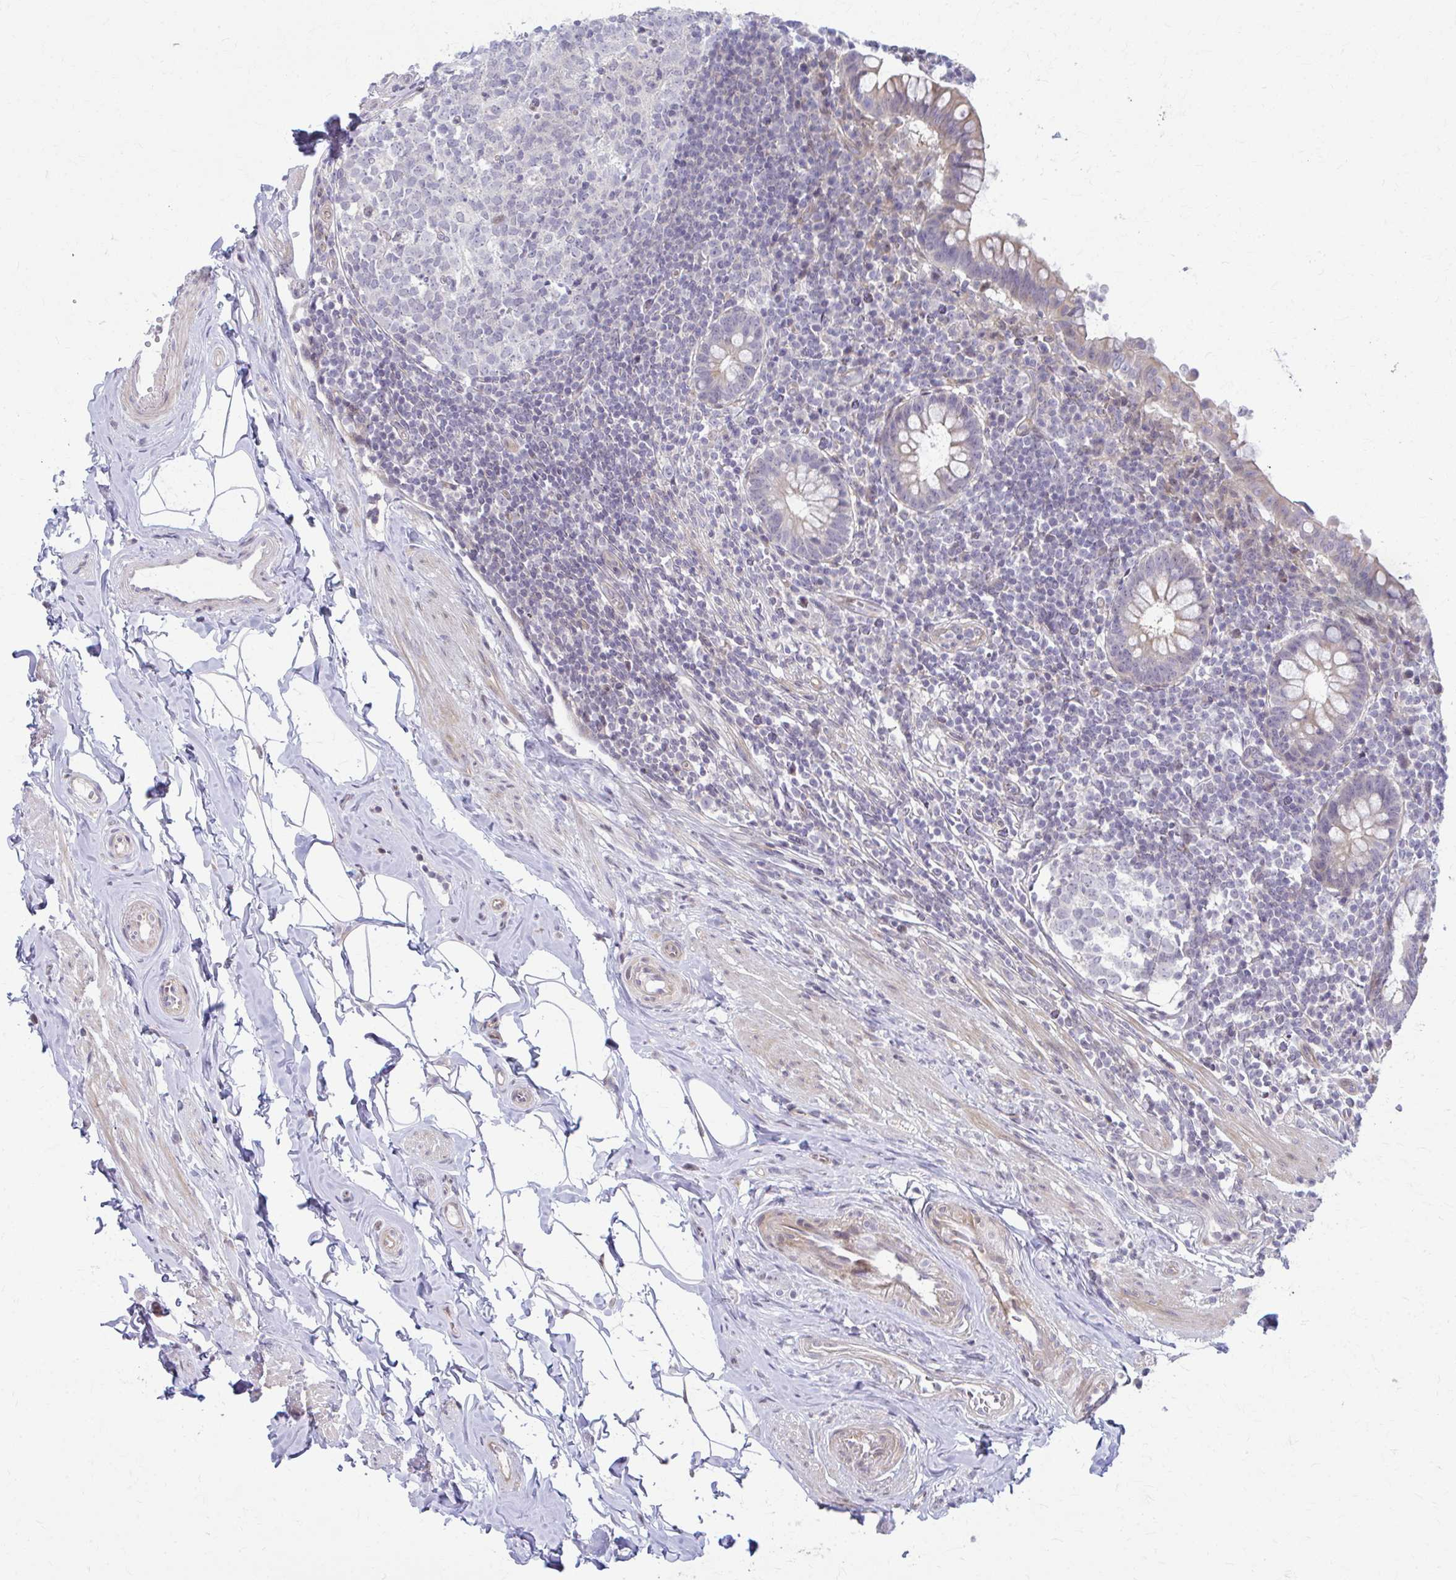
{"staining": {"intensity": "weak", "quantity": "<25%", "location": "cytoplasmic/membranous"}, "tissue": "appendix", "cell_type": "Glandular cells", "image_type": "normal", "snomed": [{"axis": "morphology", "description": "Normal tissue, NOS"}, {"axis": "topography", "description": "Appendix"}], "caption": "Micrograph shows no protein expression in glandular cells of unremarkable appendix. (Stains: DAB (3,3'-diaminobenzidine) immunohistochemistry (IHC) with hematoxylin counter stain, Microscopy: brightfield microscopy at high magnification).", "gene": "MAF1", "patient": {"sex": "female", "age": 56}}